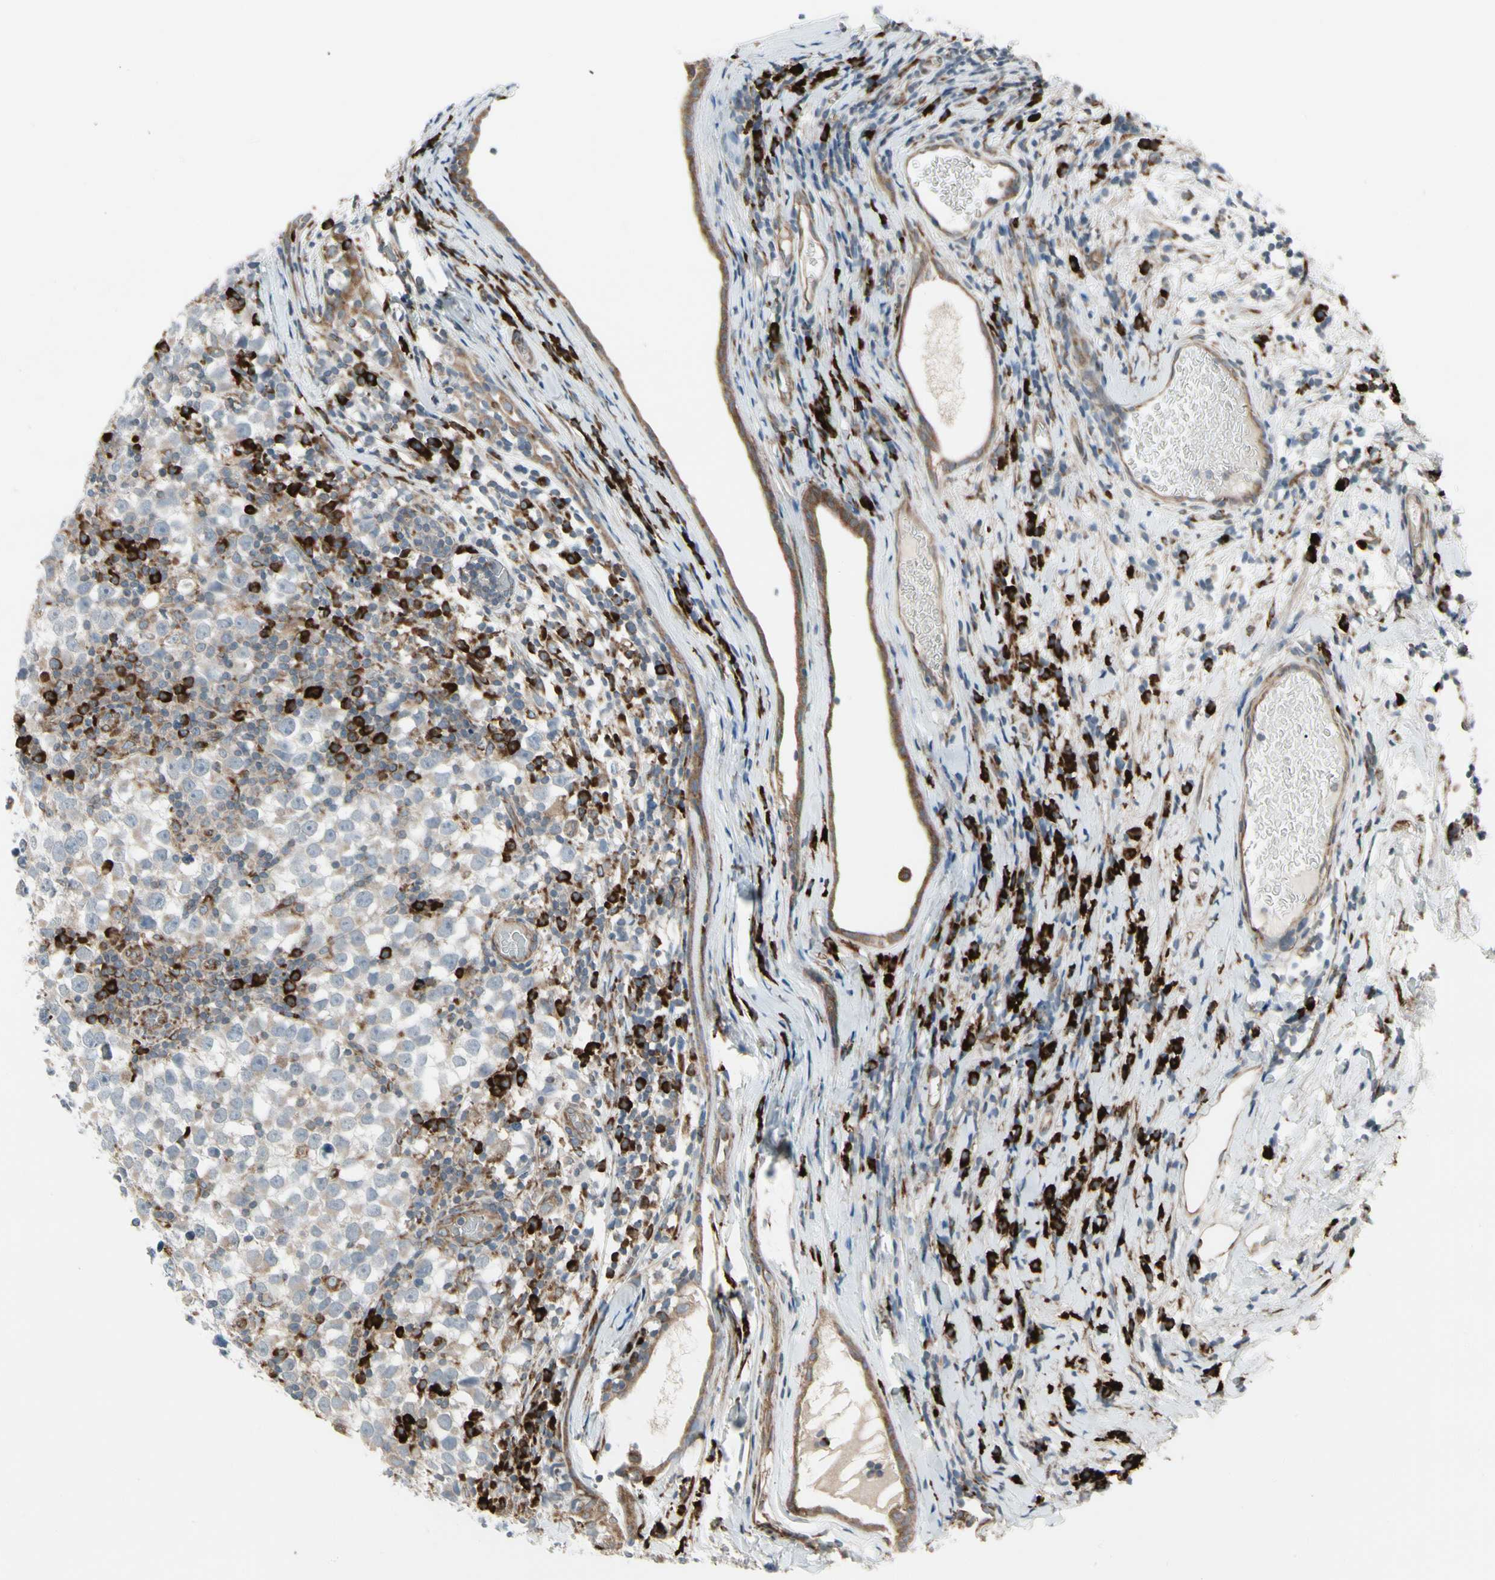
{"staining": {"intensity": "weak", "quantity": "25%-75%", "location": "cytoplasmic/membranous"}, "tissue": "testis cancer", "cell_type": "Tumor cells", "image_type": "cancer", "snomed": [{"axis": "morphology", "description": "Seminoma, NOS"}, {"axis": "topography", "description": "Testis"}], "caption": "Protein expression by IHC shows weak cytoplasmic/membranous staining in about 25%-75% of tumor cells in testis cancer (seminoma). Immunohistochemistry stains the protein in brown and the nuclei are stained blue.", "gene": "FNDC3A", "patient": {"sex": "male", "age": 65}}